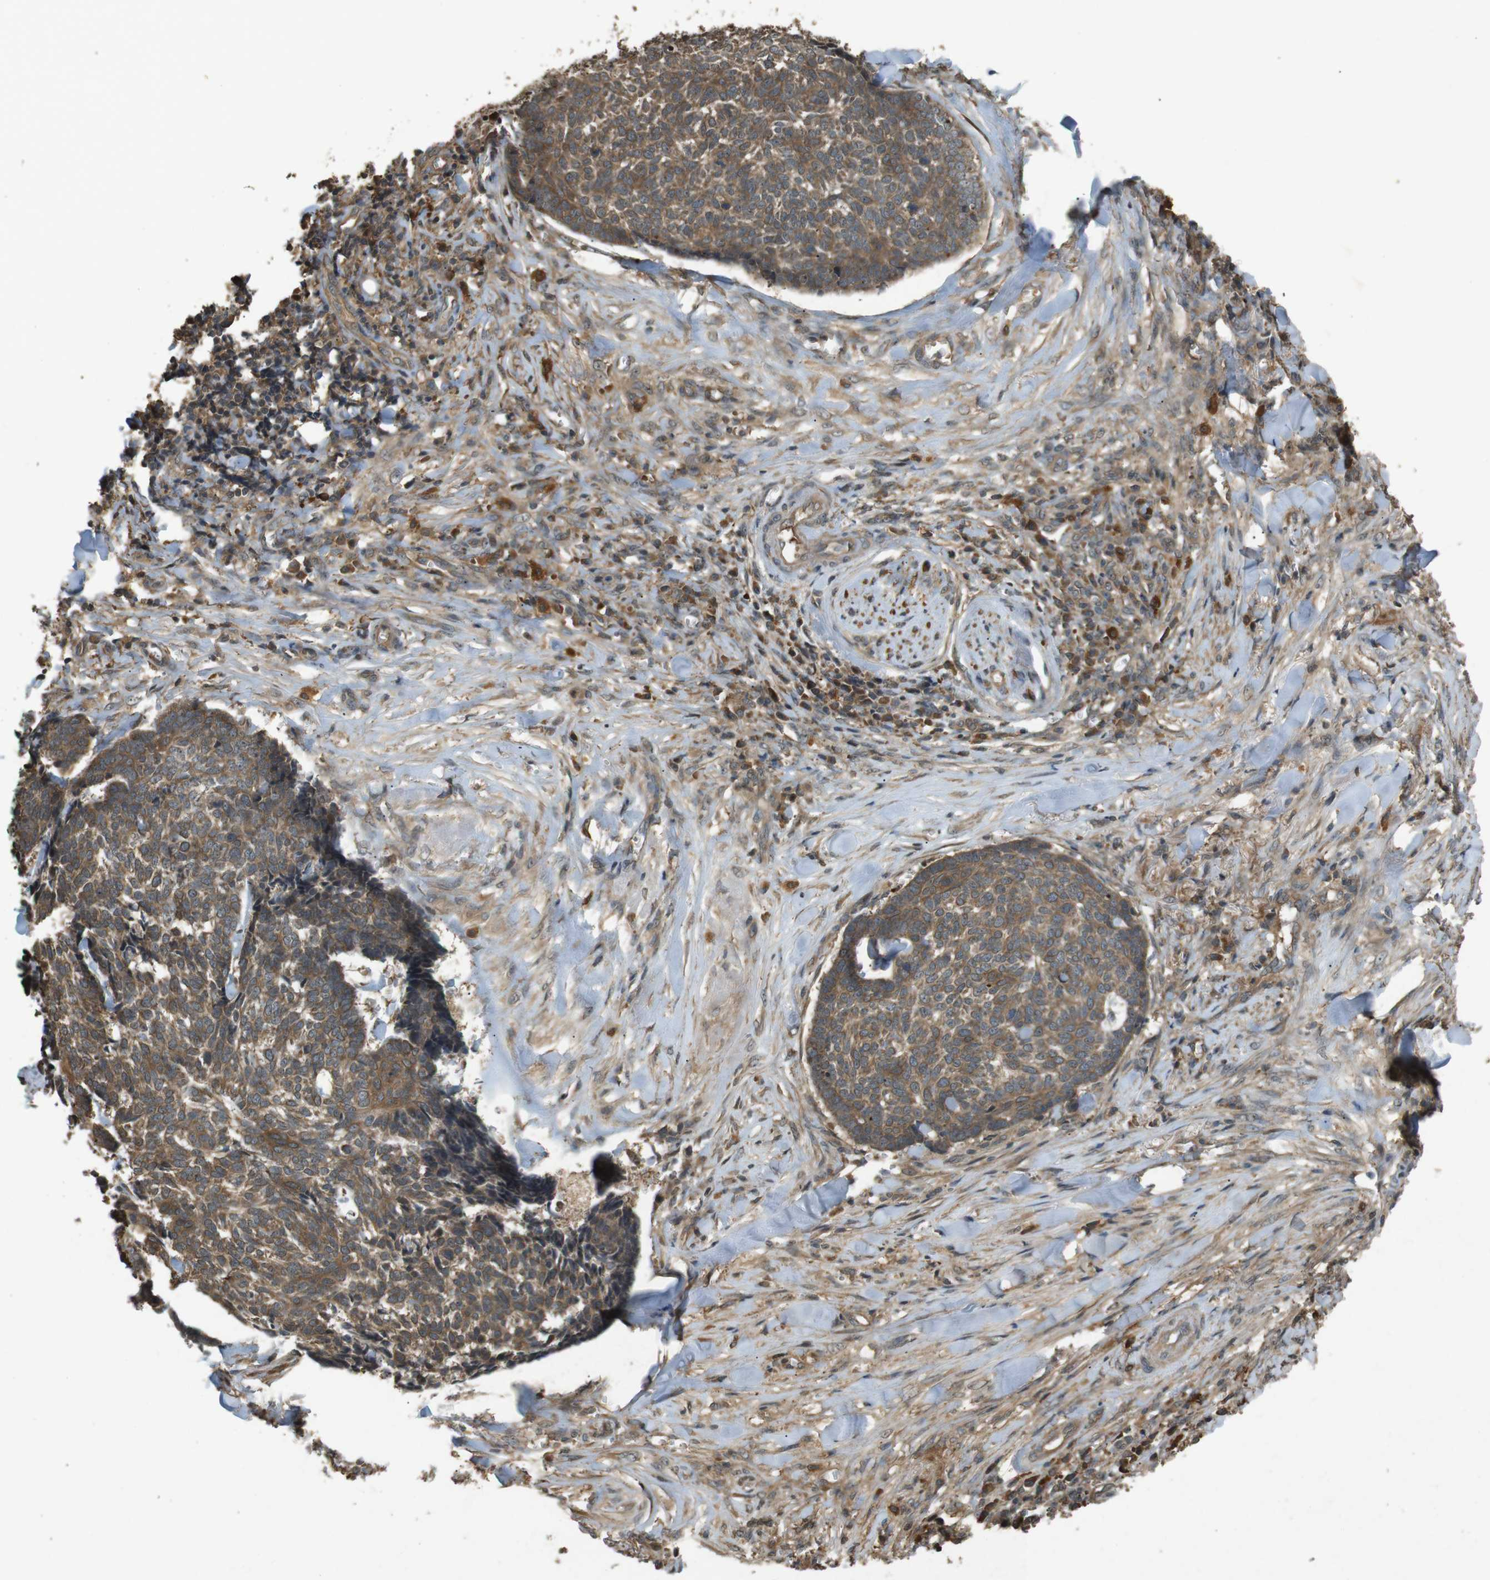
{"staining": {"intensity": "moderate", "quantity": ">75%", "location": "cytoplasmic/membranous"}, "tissue": "skin cancer", "cell_type": "Tumor cells", "image_type": "cancer", "snomed": [{"axis": "morphology", "description": "Basal cell carcinoma"}, {"axis": "topography", "description": "Skin"}], "caption": "Approximately >75% of tumor cells in skin basal cell carcinoma exhibit moderate cytoplasmic/membranous protein staining as visualized by brown immunohistochemical staining.", "gene": "TAP1", "patient": {"sex": "male", "age": 84}}